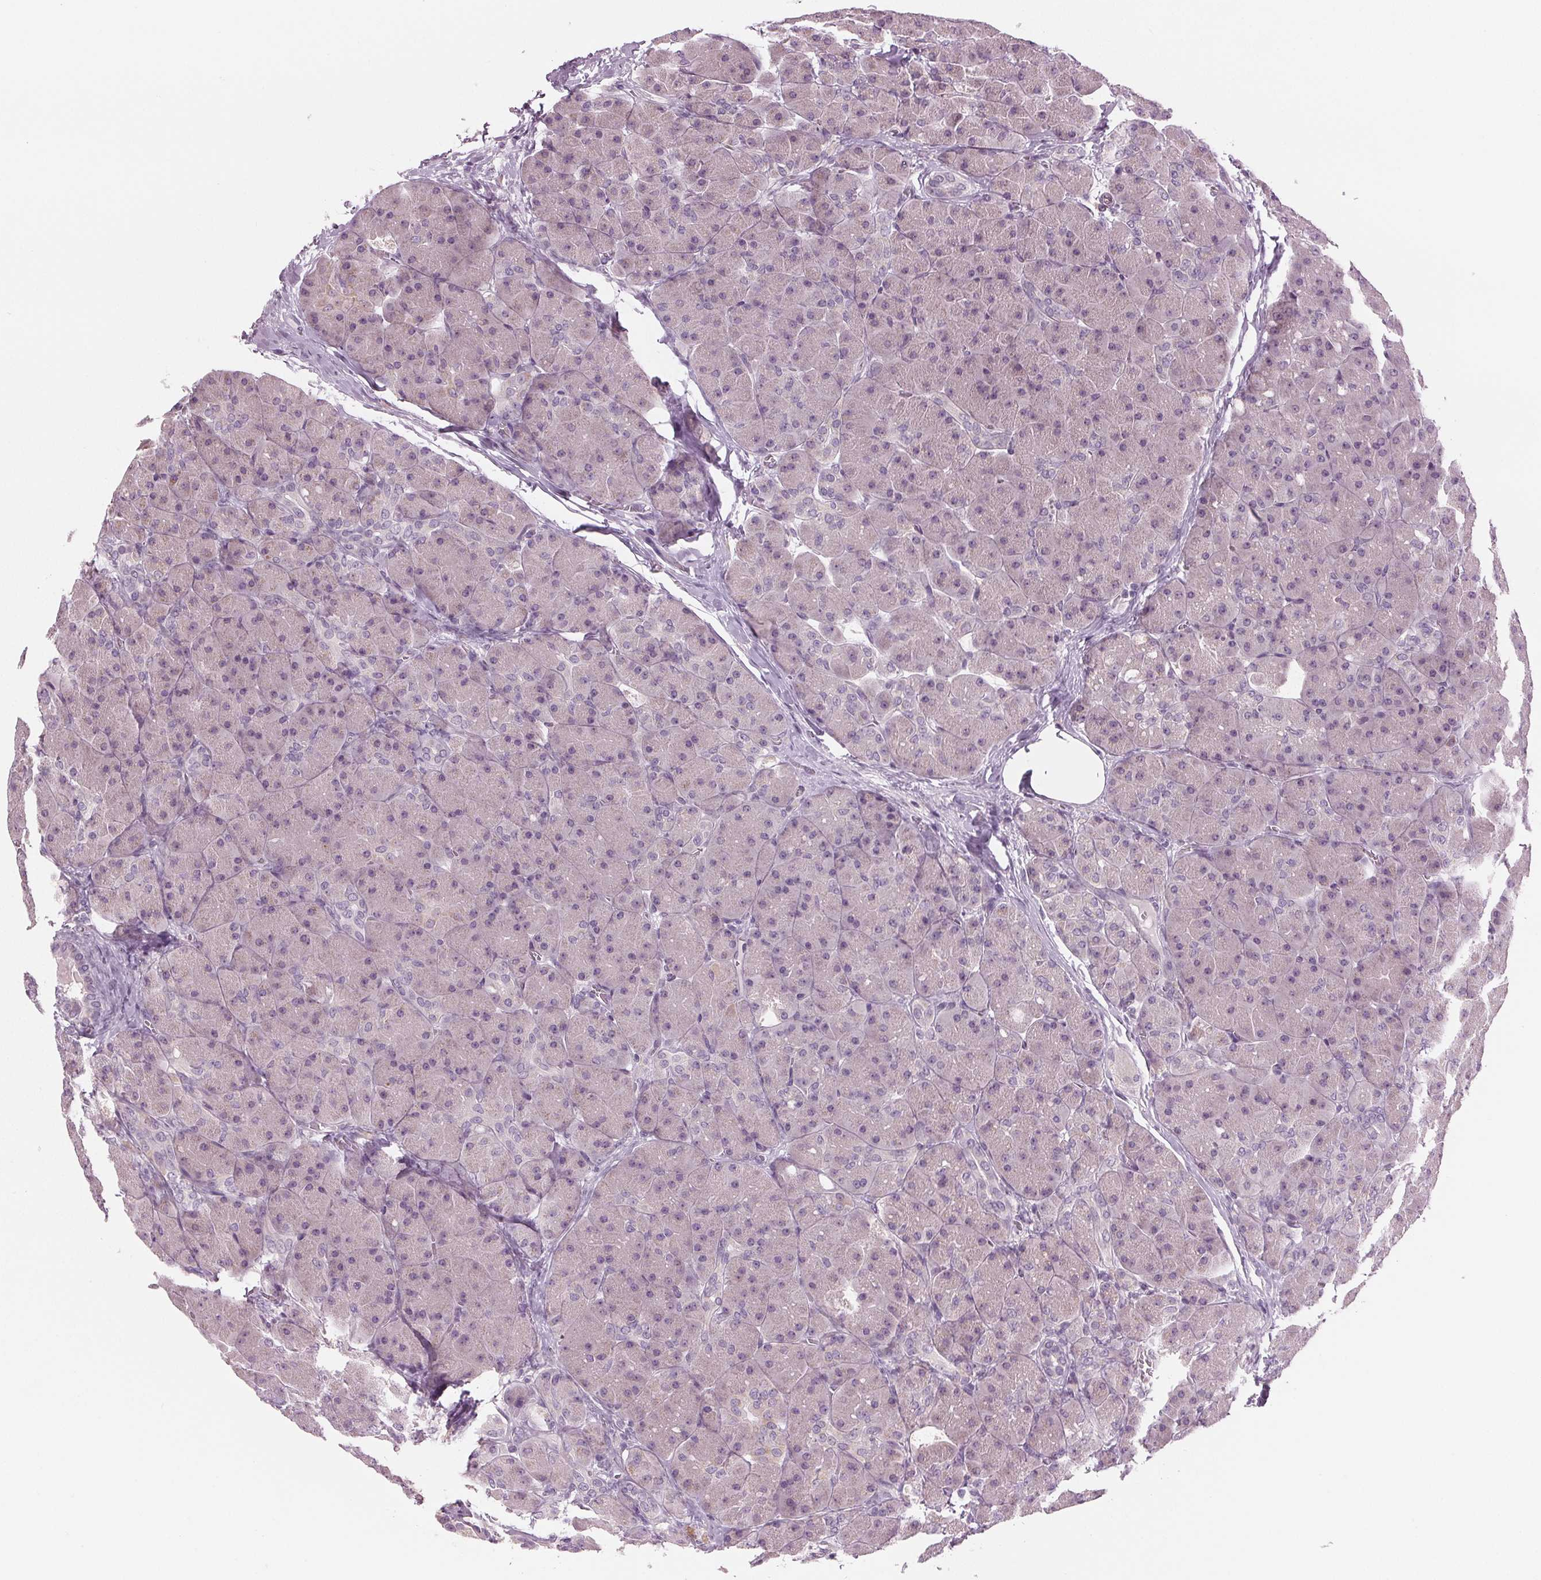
{"staining": {"intensity": "moderate", "quantity": "<25%", "location": "cytoplasmic/membranous"}, "tissue": "pancreas", "cell_type": "Exocrine glandular cells", "image_type": "normal", "snomed": [{"axis": "morphology", "description": "Normal tissue, NOS"}, {"axis": "topography", "description": "Pancreas"}], "caption": "Exocrine glandular cells reveal low levels of moderate cytoplasmic/membranous positivity in about <25% of cells in unremarkable human pancreas. Ihc stains the protein of interest in brown and the nuclei are stained blue.", "gene": "PRAP1", "patient": {"sex": "male", "age": 55}}